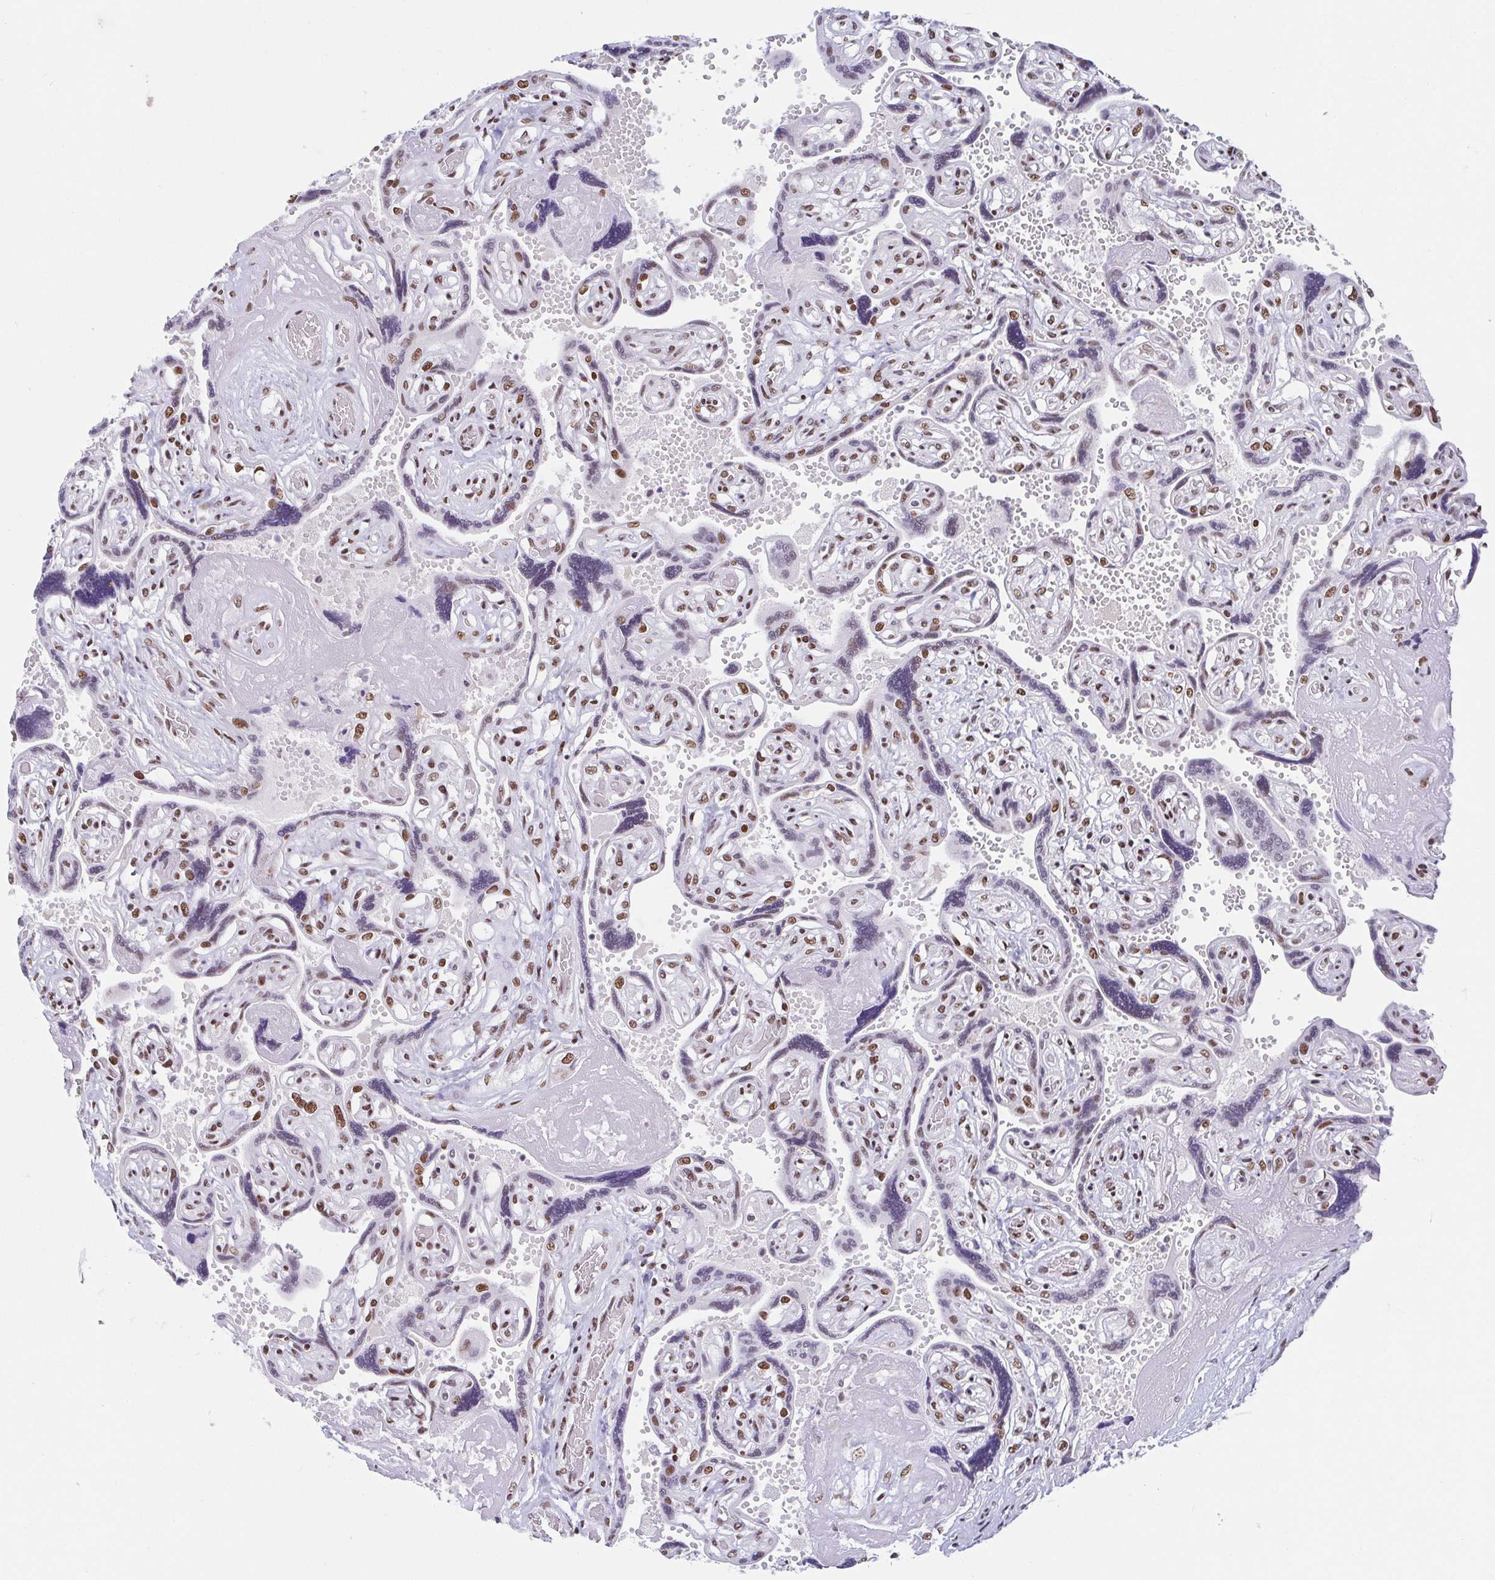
{"staining": {"intensity": "moderate", "quantity": ">75%", "location": "nuclear"}, "tissue": "placenta", "cell_type": "Decidual cells", "image_type": "normal", "snomed": [{"axis": "morphology", "description": "Normal tissue, NOS"}, {"axis": "topography", "description": "Placenta"}], "caption": "IHC image of benign placenta: placenta stained using IHC demonstrates medium levels of moderate protein expression localized specifically in the nuclear of decidual cells, appearing as a nuclear brown color.", "gene": "SLC7A10", "patient": {"sex": "female", "age": 32}}